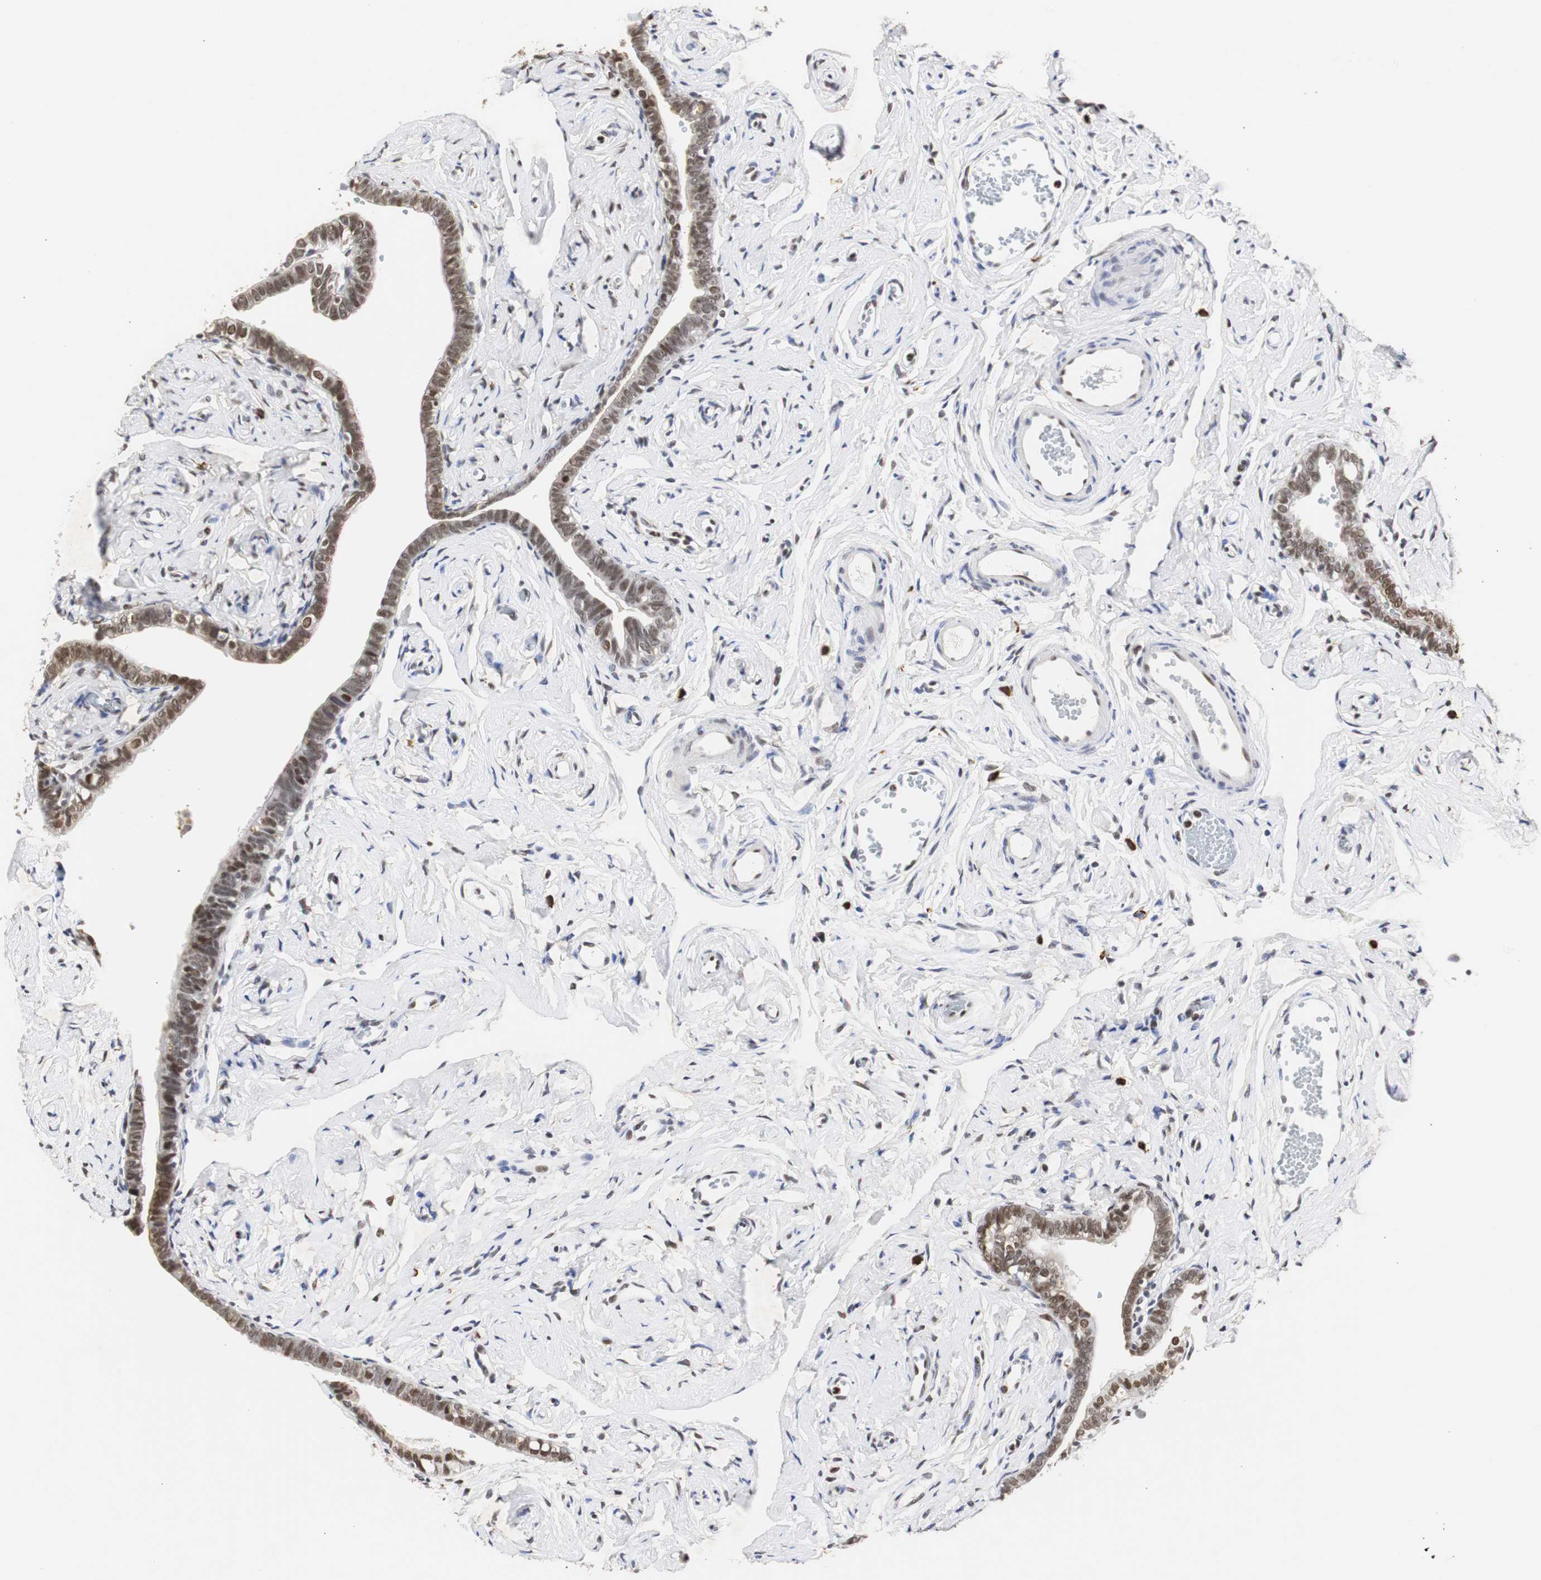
{"staining": {"intensity": "moderate", "quantity": ">75%", "location": "nuclear"}, "tissue": "fallopian tube", "cell_type": "Glandular cells", "image_type": "normal", "snomed": [{"axis": "morphology", "description": "Normal tissue, NOS"}, {"axis": "topography", "description": "Fallopian tube"}], "caption": "Immunohistochemical staining of unremarkable human fallopian tube demonstrates >75% levels of moderate nuclear protein positivity in approximately >75% of glandular cells.", "gene": "ZFC3H1", "patient": {"sex": "female", "age": 71}}